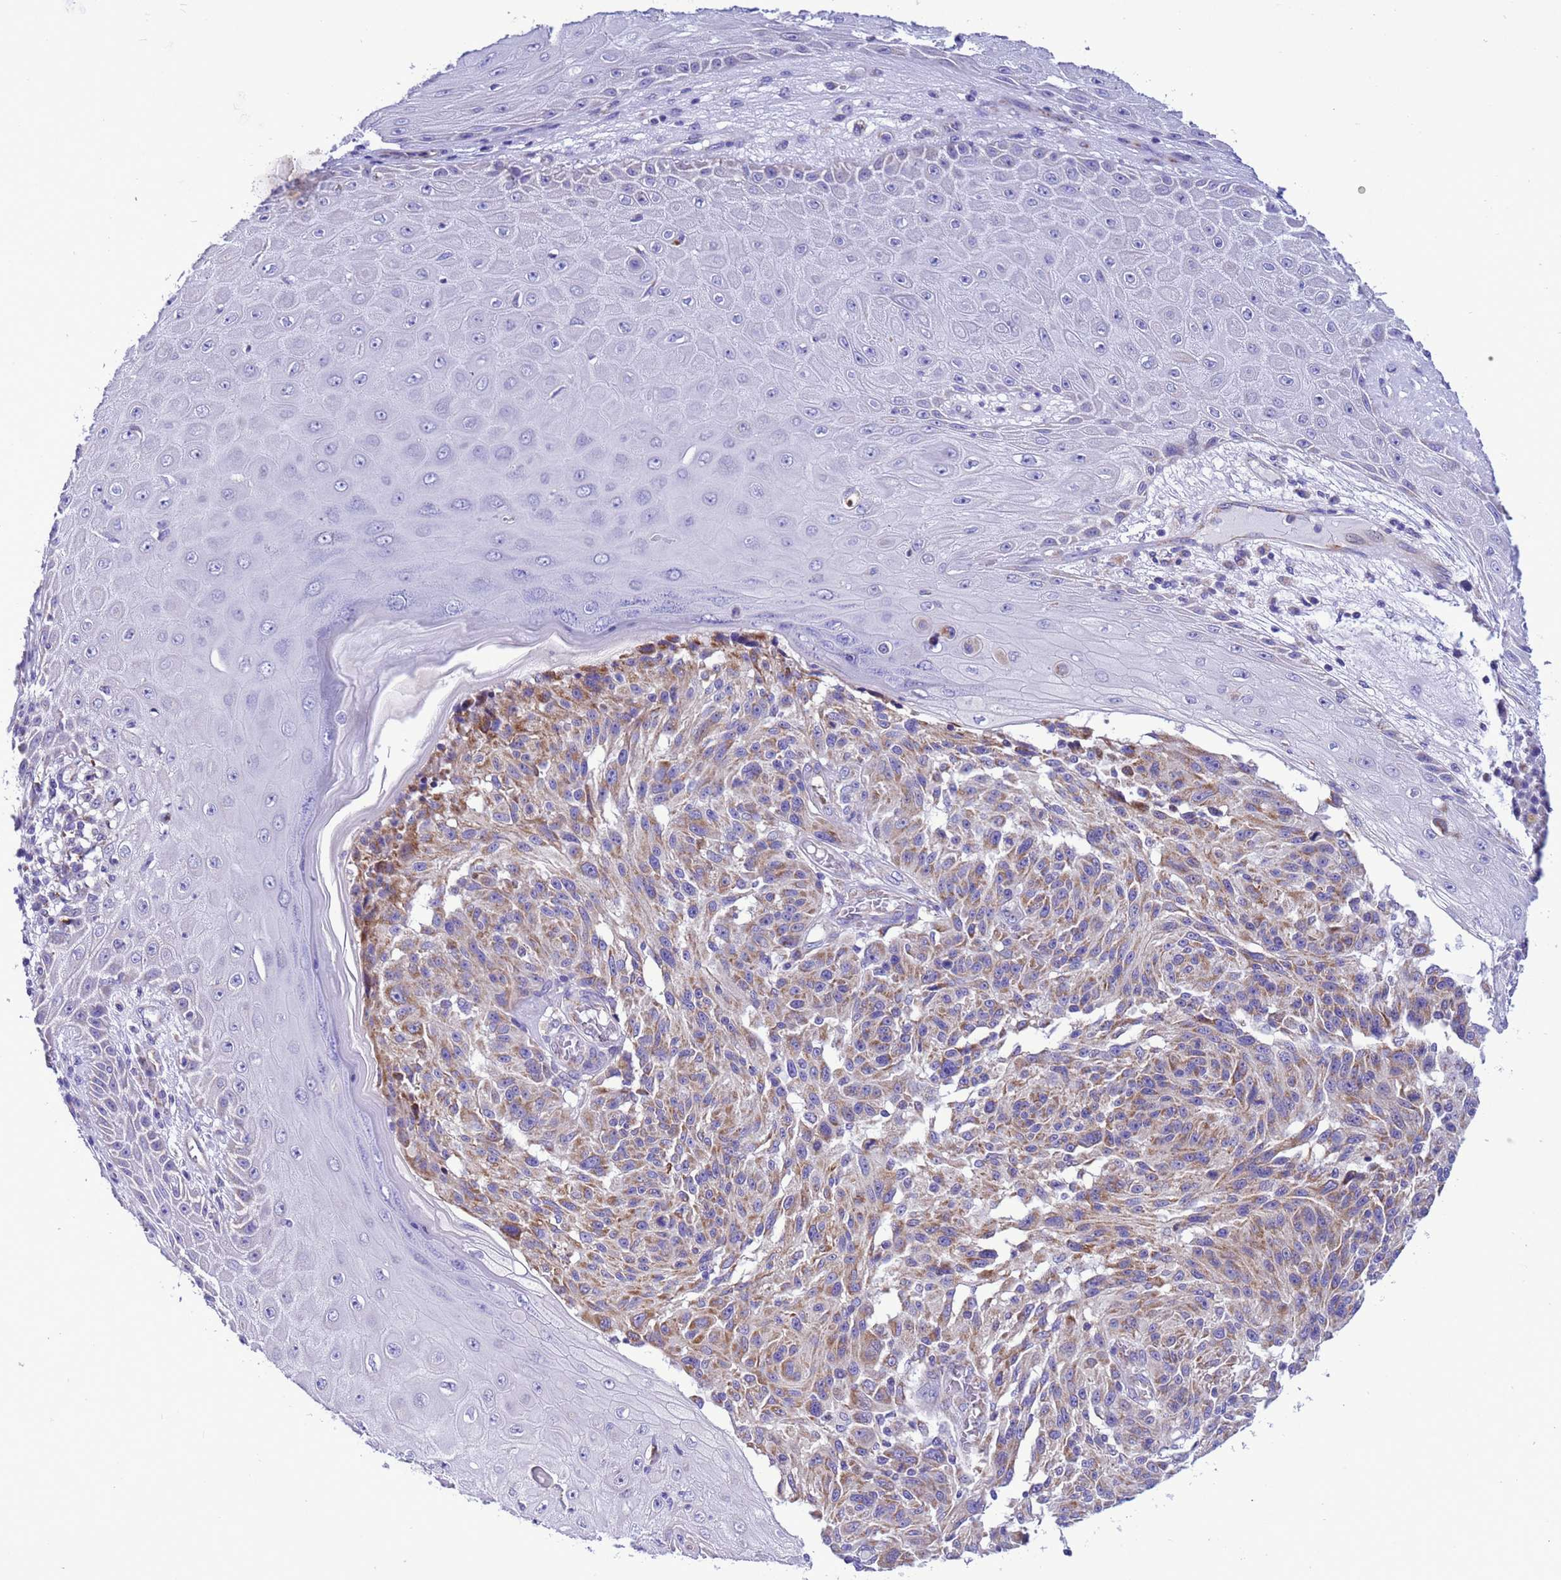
{"staining": {"intensity": "weak", "quantity": ">75%", "location": "cytoplasmic/membranous"}, "tissue": "melanoma", "cell_type": "Tumor cells", "image_type": "cancer", "snomed": [{"axis": "morphology", "description": "Malignant melanoma, NOS"}, {"axis": "topography", "description": "Skin"}], "caption": "An image of human melanoma stained for a protein reveals weak cytoplasmic/membranous brown staining in tumor cells.", "gene": "CCDC191", "patient": {"sex": "male", "age": 53}}